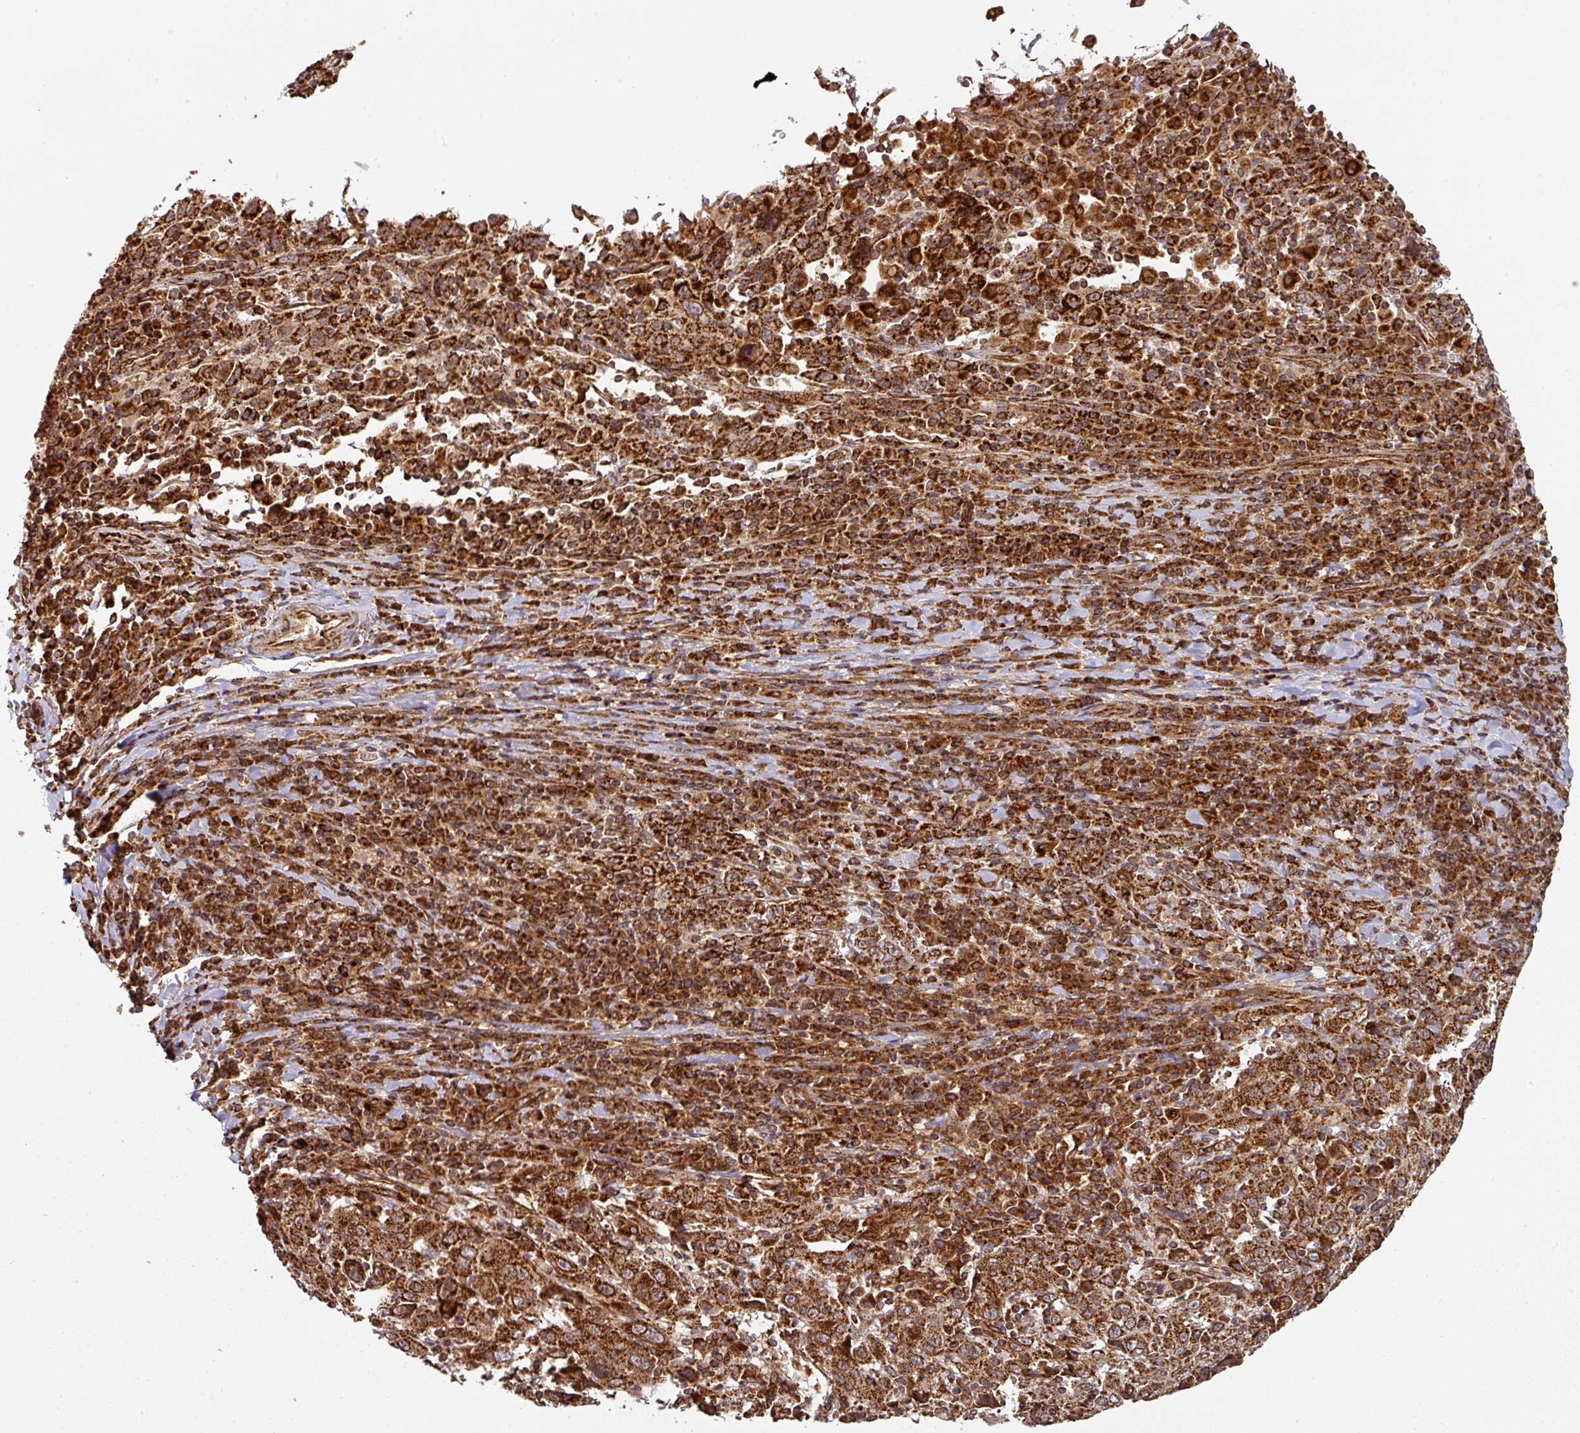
{"staining": {"intensity": "strong", "quantity": ">75%", "location": "cytoplasmic/membranous"}, "tissue": "cervical cancer", "cell_type": "Tumor cells", "image_type": "cancer", "snomed": [{"axis": "morphology", "description": "Squamous cell carcinoma, NOS"}, {"axis": "topography", "description": "Cervix"}], "caption": "Cervical cancer (squamous cell carcinoma) tissue reveals strong cytoplasmic/membranous staining in about >75% of tumor cells, visualized by immunohistochemistry.", "gene": "TRAP1", "patient": {"sex": "female", "age": 46}}